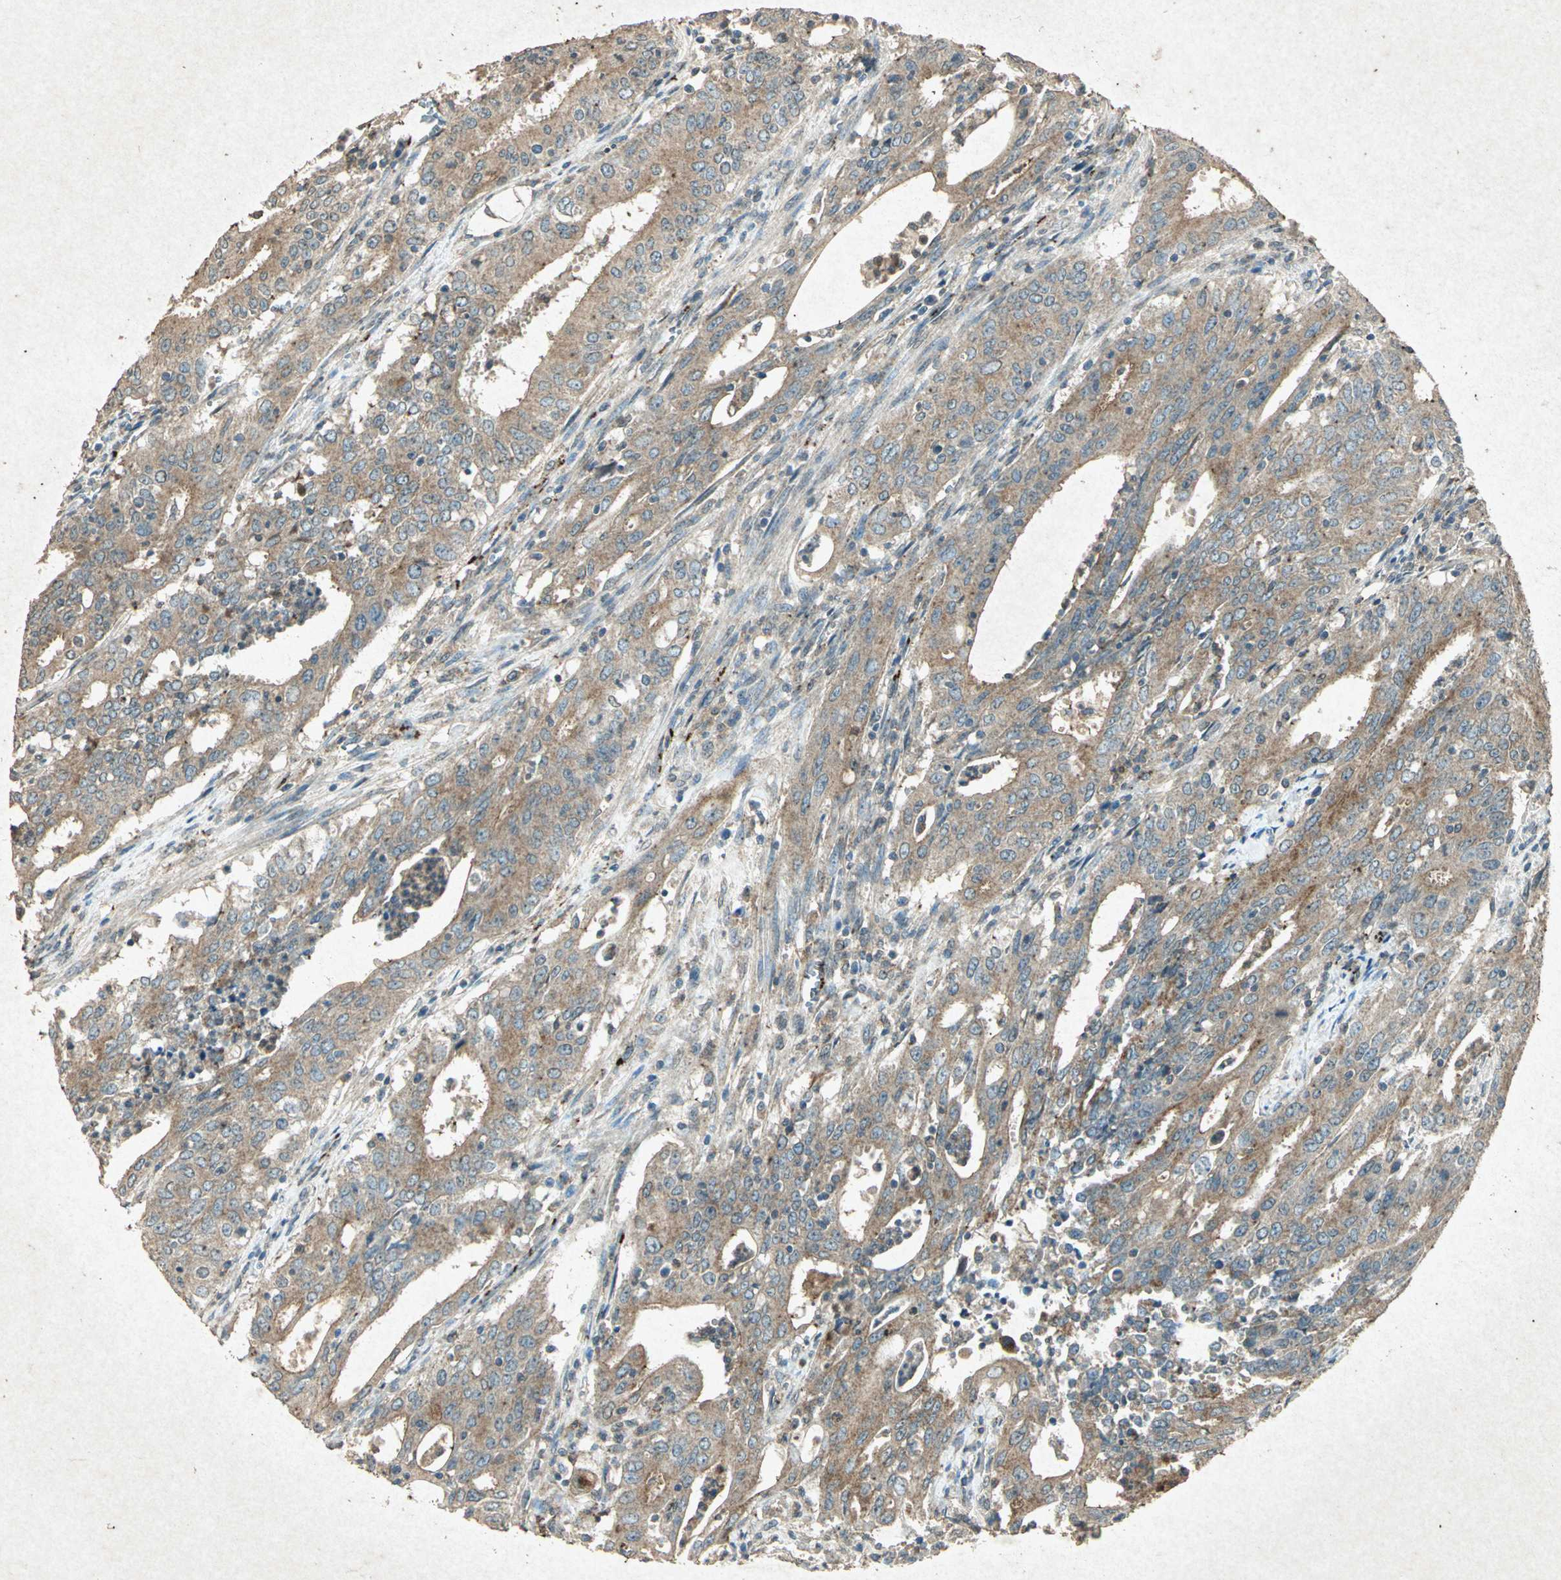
{"staining": {"intensity": "moderate", "quantity": "25%-75%", "location": "cytoplasmic/membranous"}, "tissue": "cervical cancer", "cell_type": "Tumor cells", "image_type": "cancer", "snomed": [{"axis": "morphology", "description": "Adenocarcinoma, NOS"}, {"axis": "topography", "description": "Cervix"}], "caption": "Tumor cells display medium levels of moderate cytoplasmic/membranous positivity in approximately 25%-75% of cells in human cervical cancer.", "gene": "PSEN1", "patient": {"sex": "female", "age": 44}}